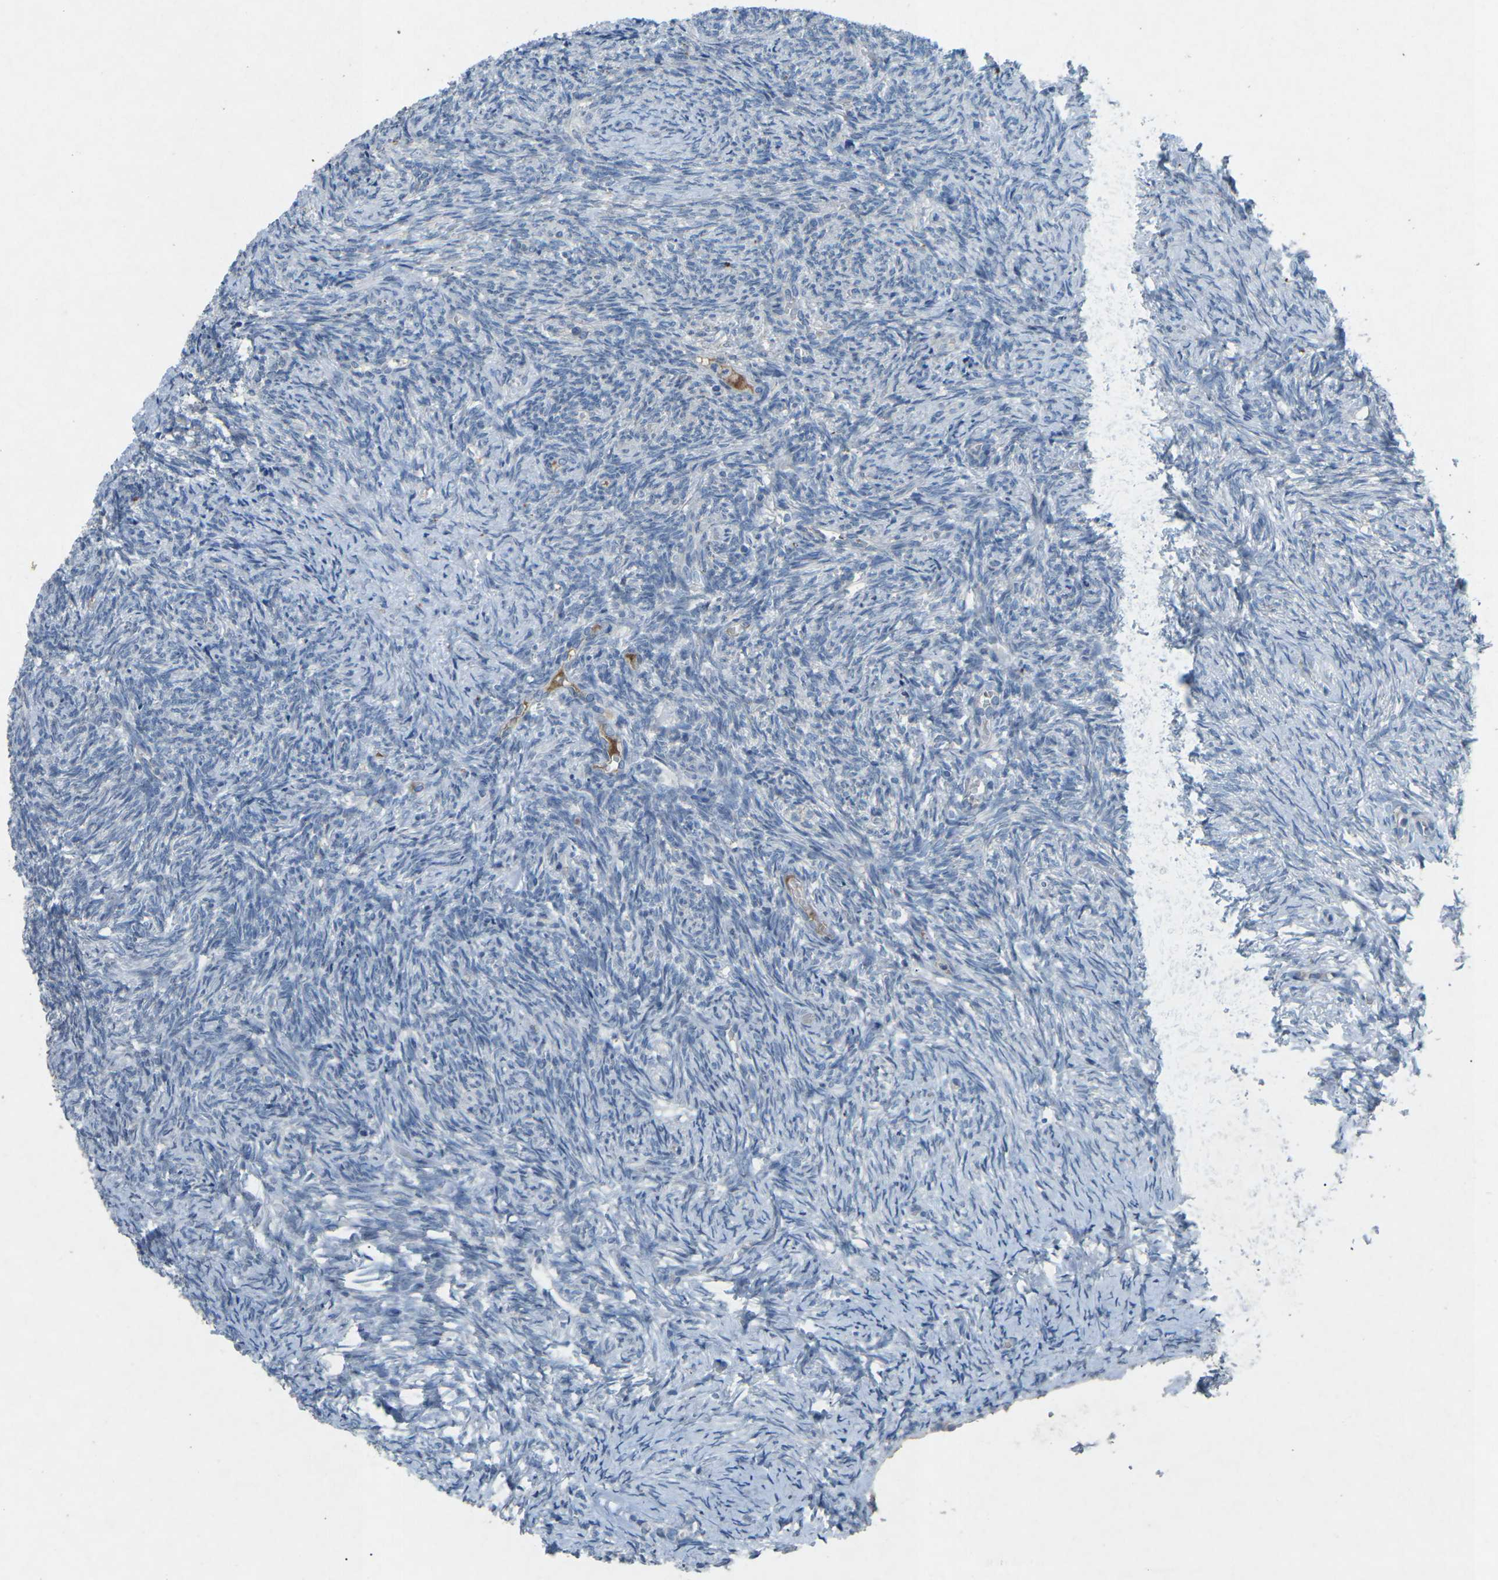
{"staining": {"intensity": "negative", "quantity": "none", "location": "none"}, "tissue": "ovary", "cell_type": "Follicle cells", "image_type": "normal", "snomed": [{"axis": "morphology", "description": "Normal tissue, NOS"}, {"axis": "topography", "description": "Ovary"}], "caption": "The micrograph shows no staining of follicle cells in normal ovary. The staining was performed using DAB to visualize the protein expression in brown, while the nuclei were stained in blue with hematoxylin (Magnification: 20x).", "gene": "A1BG", "patient": {"sex": "female", "age": 41}}